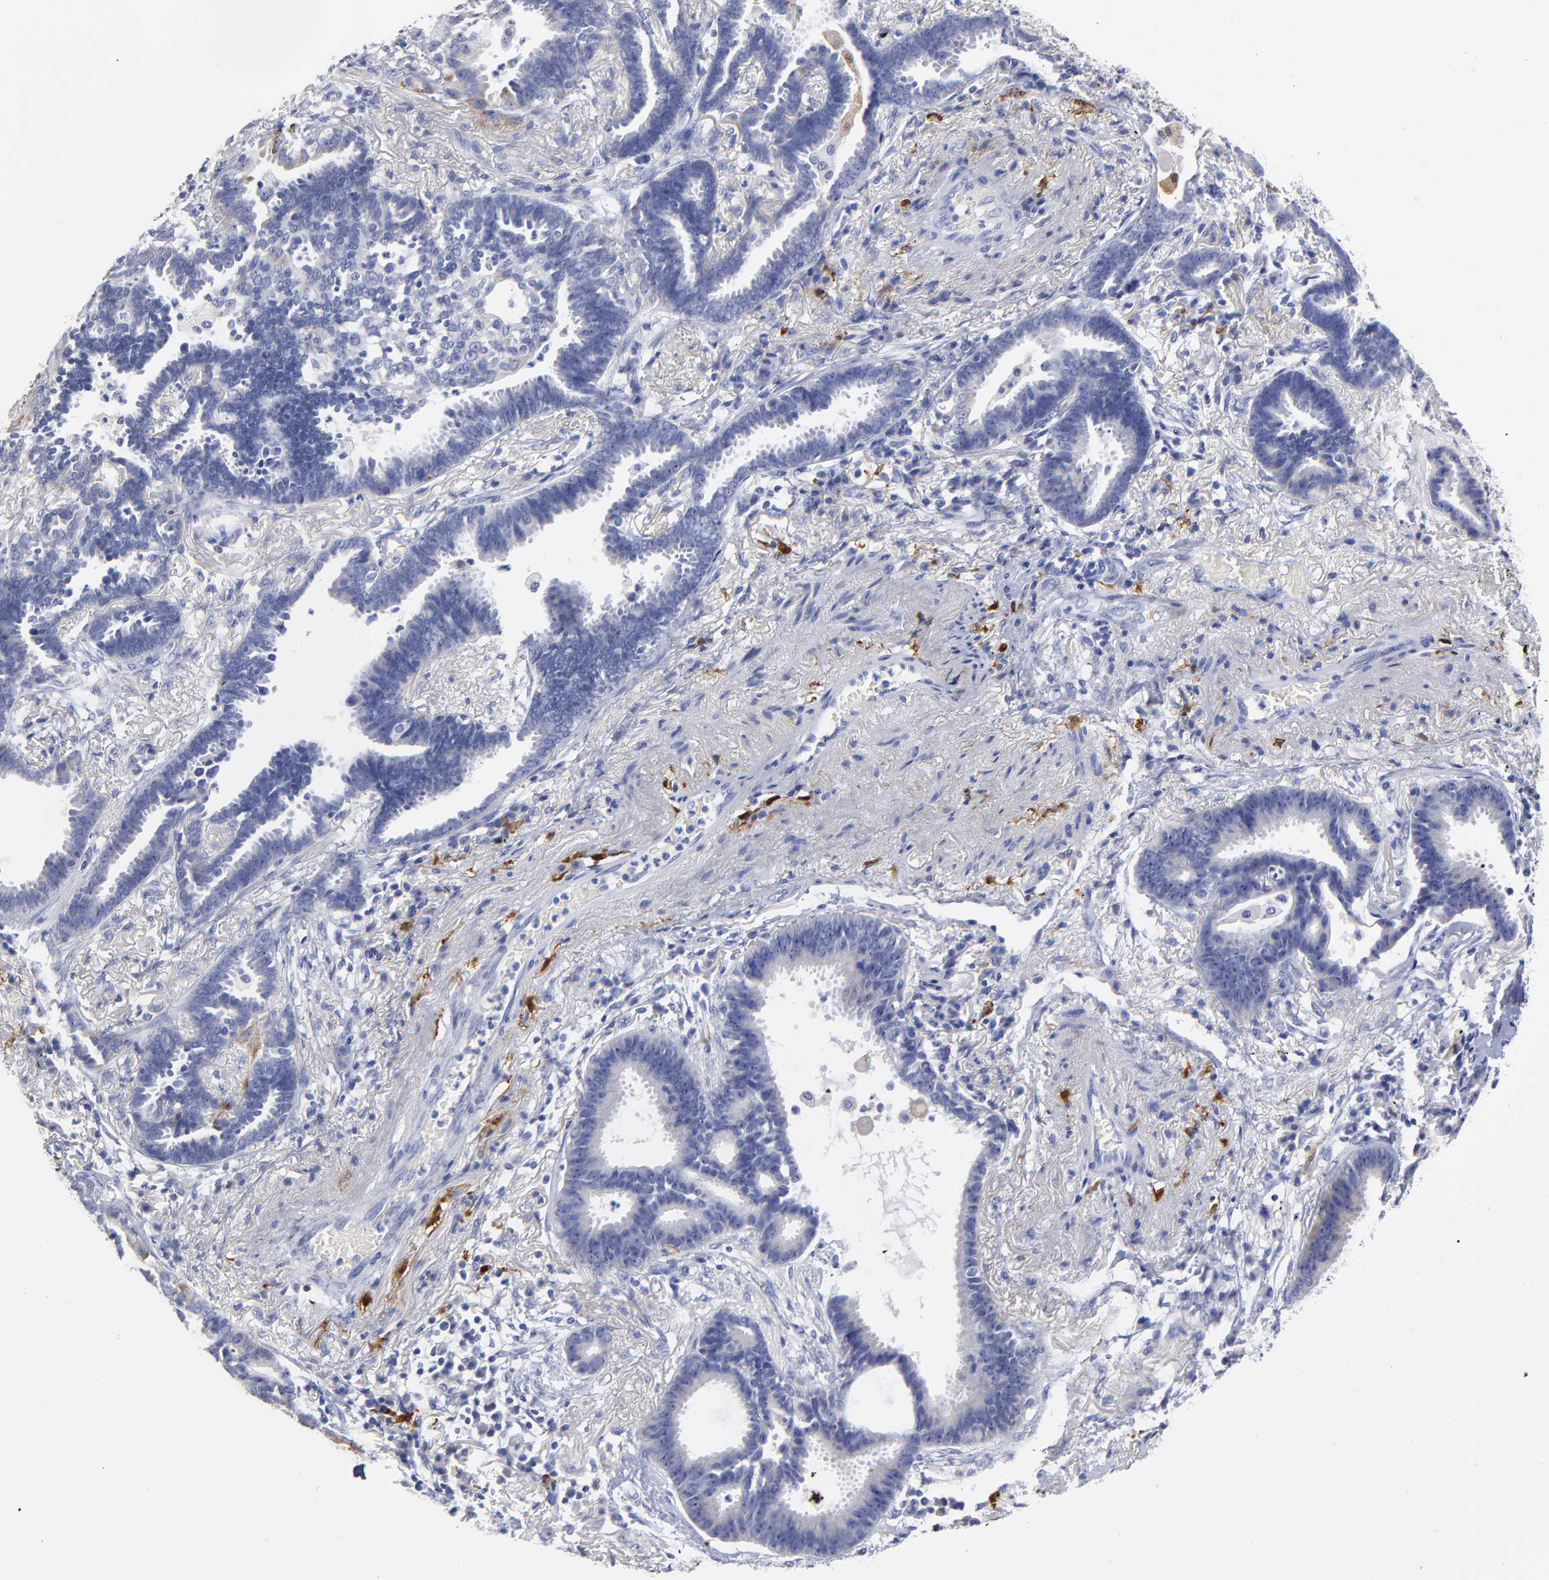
{"staining": {"intensity": "negative", "quantity": "none", "location": "none"}, "tissue": "lung cancer", "cell_type": "Tumor cells", "image_type": "cancer", "snomed": [{"axis": "morphology", "description": "Adenocarcinoma, NOS"}, {"axis": "topography", "description": "Lung"}], "caption": "There is no significant expression in tumor cells of lung adenocarcinoma. (Brightfield microscopy of DAB immunohistochemistry at high magnification).", "gene": "PTP4A1", "patient": {"sex": "female", "age": 64}}